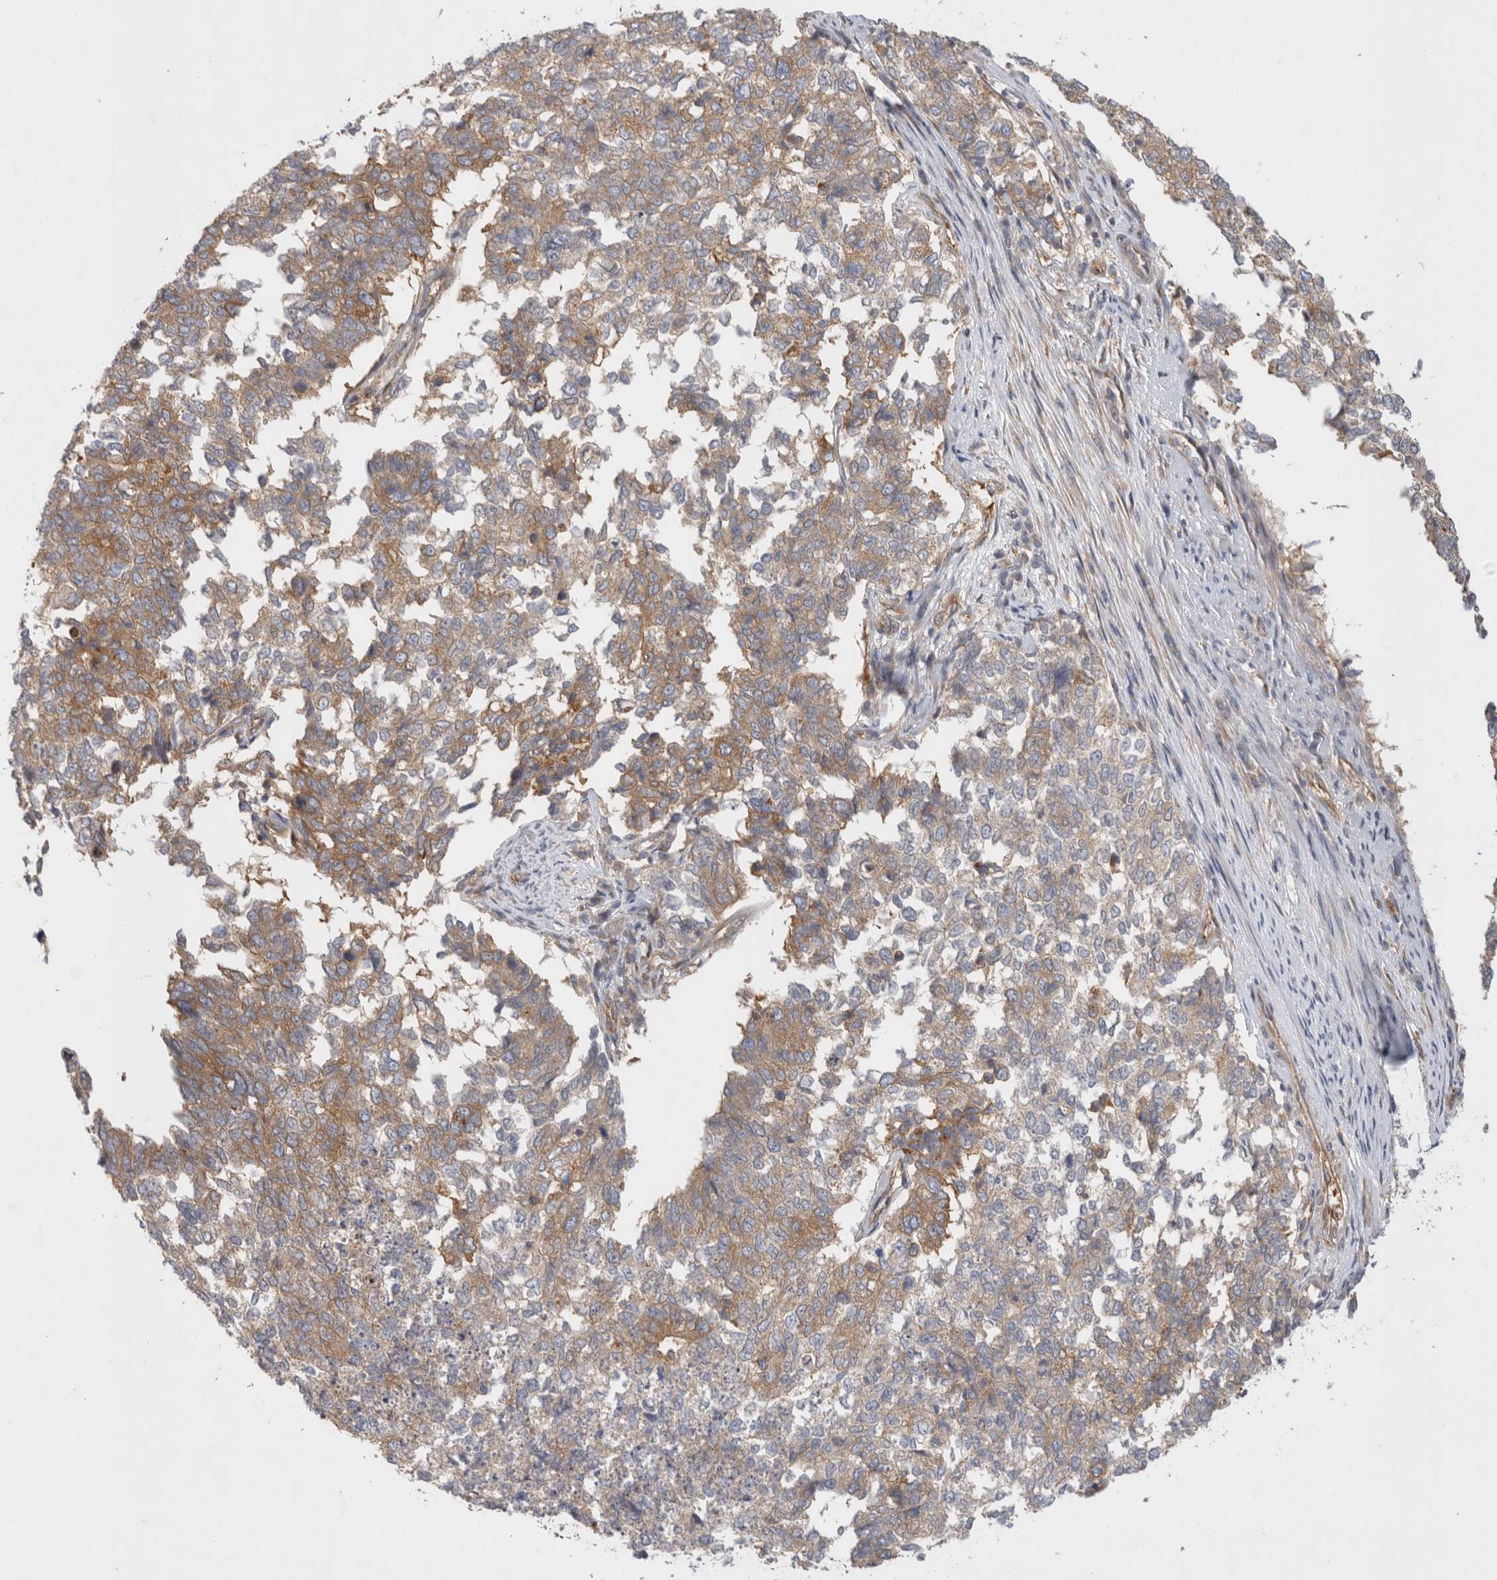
{"staining": {"intensity": "moderate", "quantity": ">75%", "location": "cytoplasmic/membranous"}, "tissue": "cervical cancer", "cell_type": "Tumor cells", "image_type": "cancer", "snomed": [{"axis": "morphology", "description": "Squamous cell carcinoma, NOS"}, {"axis": "topography", "description": "Cervix"}], "caption": "Cervical cancer stained with a brown dye reveals moderate cytoplasmic/membranous positive positivity in about >75% of tumor cells.", "gene": "GPR150", "patient": {"sex": "female", "age": 63}}